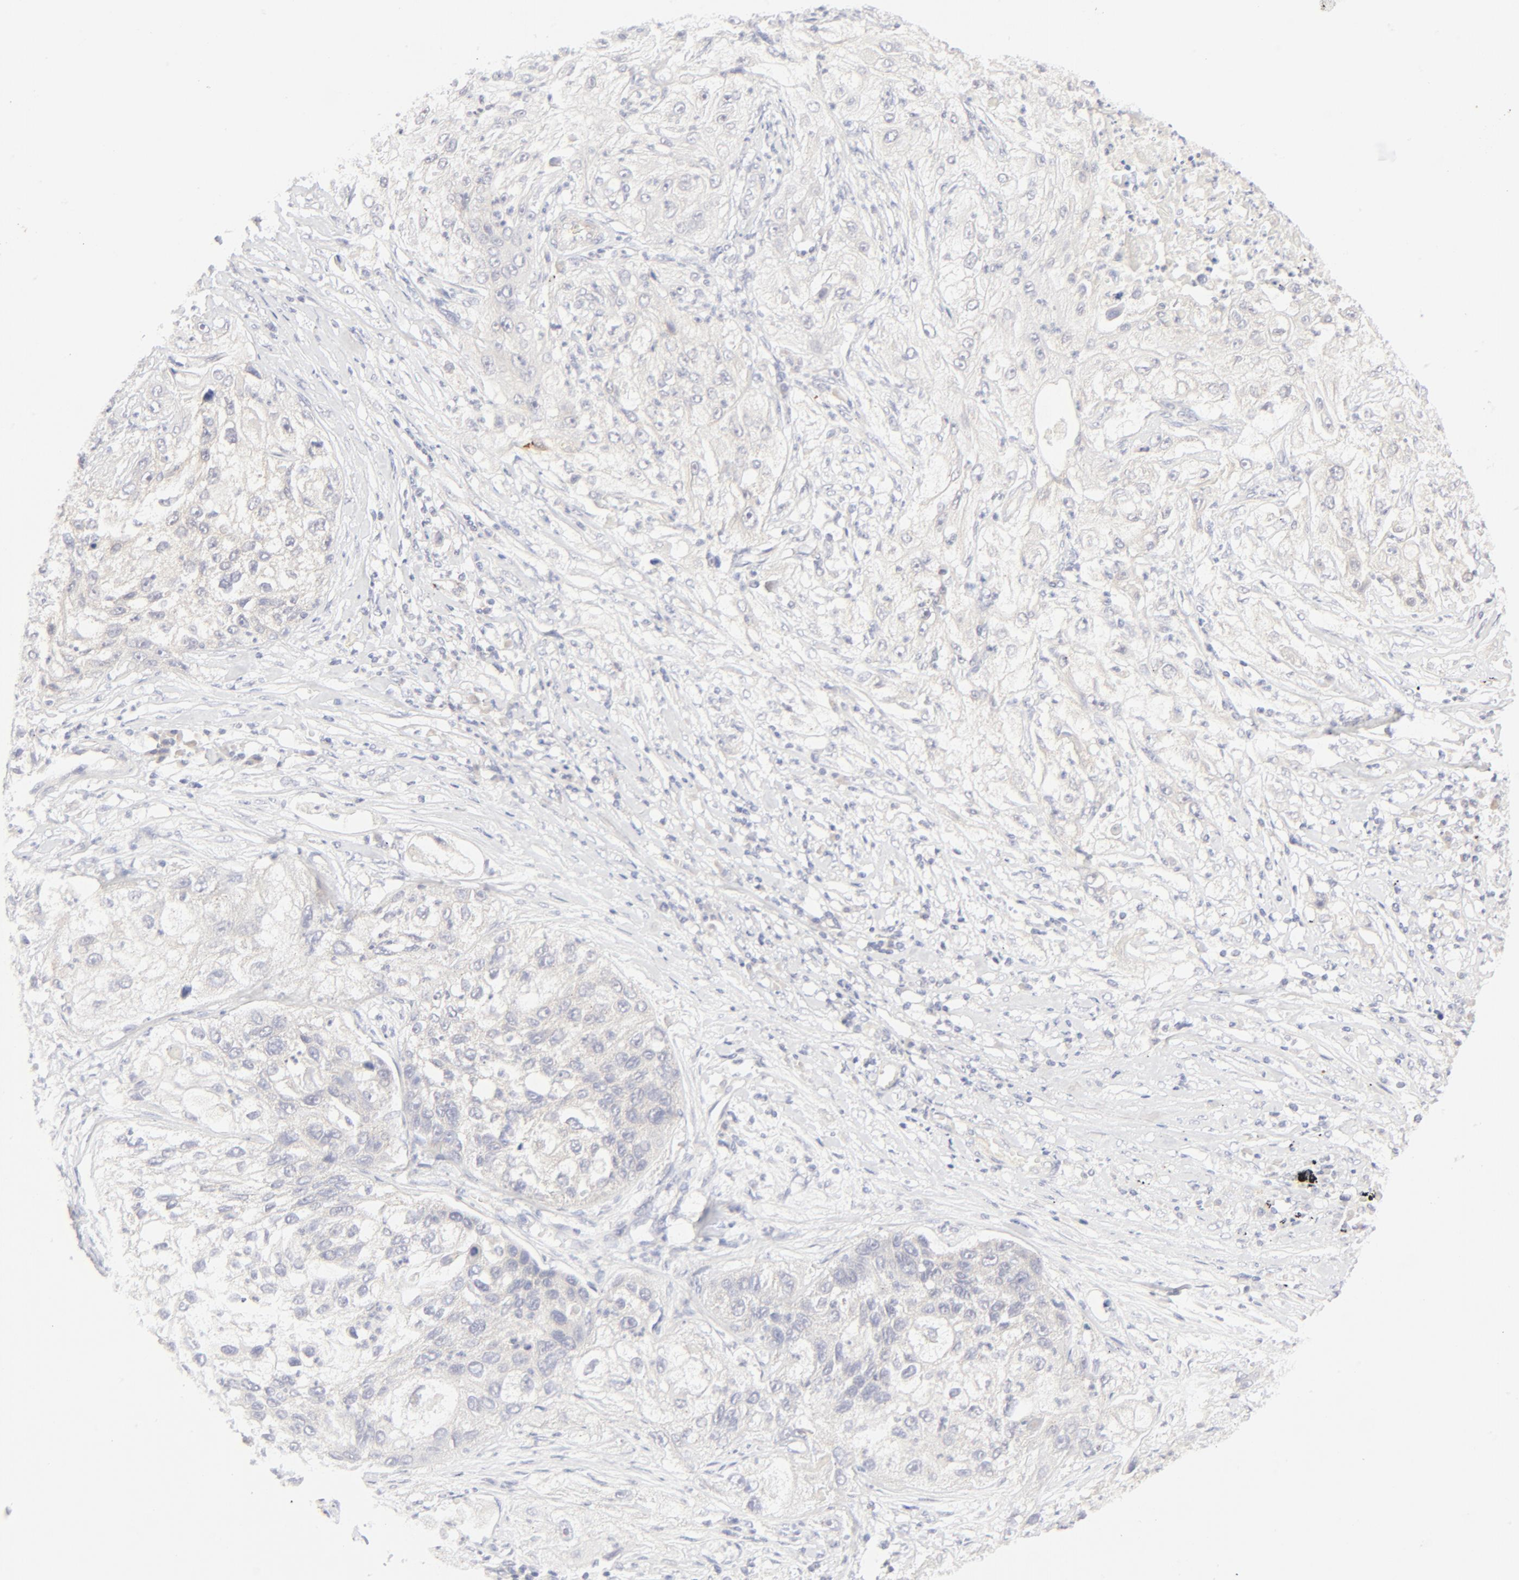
{"staining": {"intensity": "negative", "quantity": "none", "location": "none"}, "tissue": "lung cancer", "cell_type": "Tumor cells", "image_type": "cancer", "snomed": [{"axis": "morphology", "description": "Inflammation, NOS"}, {"axis": "morphology", "description": "Squamous cell carcinoma, NOS"}, {"axis": "topography", "description": "Lymph node"}, {"axis": "topography", "description": "Soft tissue"}, {"axis": "topography", "description": "Lung"}], "caption": "A high-resolution micrograph shows immunohistochemistry (IHC) staining of squamous cell carcinoma (lung), which demonstrates no significant expression in tumor cells.", "gene": "NKX2-2", "patient": {"sex": "male", "age": 66}}